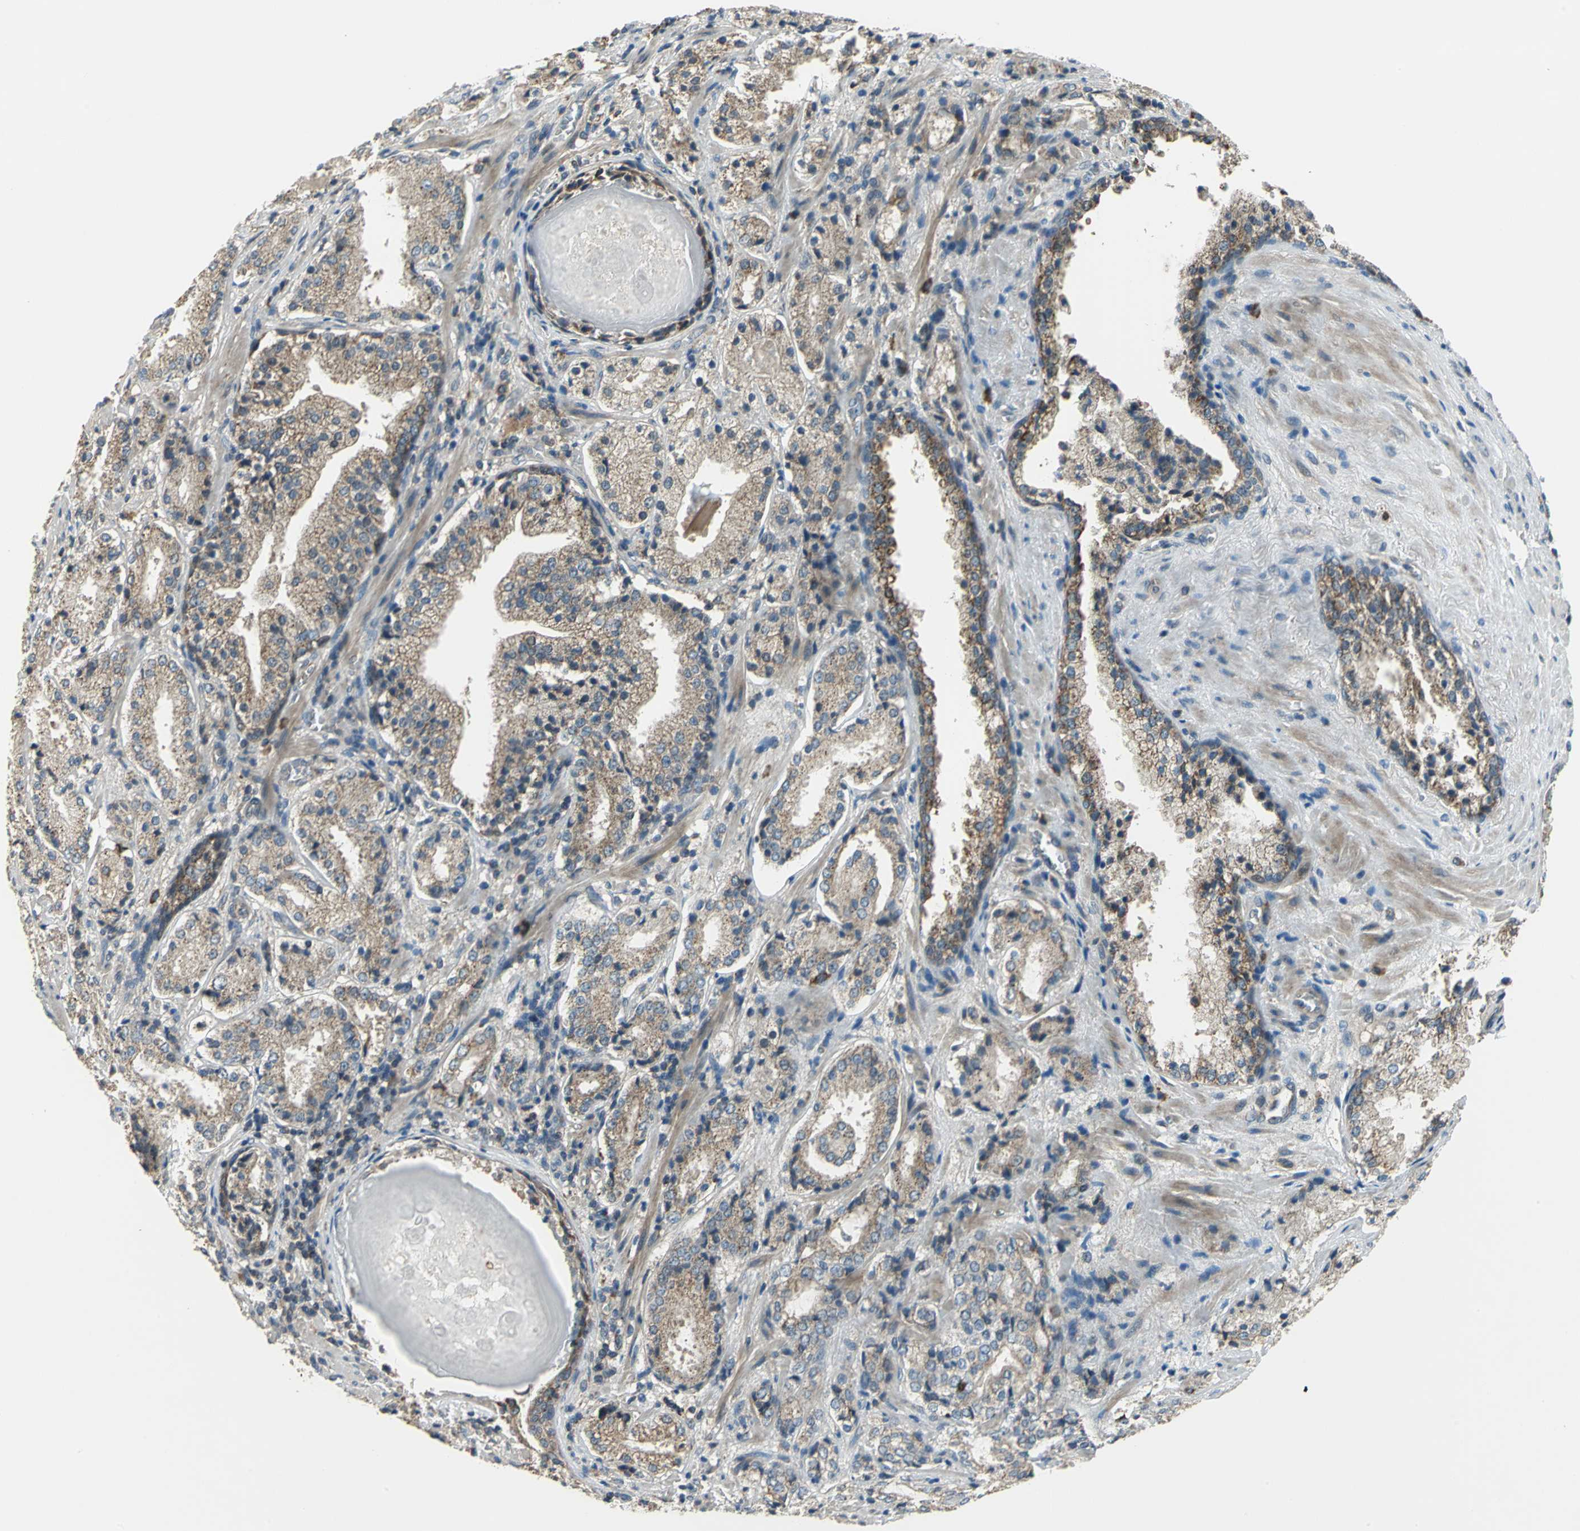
{"staining": {"intensity": "moderate", "quantity": ">75%", "location": "cytoplasmic/membranous"}, "tissue": "prostate cancer", "cell_type": "Tumor cells", "image_type": "cancer", "snomed": [{"axis": "morphology", "description": "Adenocarcinoma, High grade"}, {"axis": "topography", "description": "Prostate"}], "caption": "High-power microscopy captured an immunohistochemistry image of prostate cancer (adenocarcinoma (high-grade)), revealing moderate cytoplasmic/membranous staining in approximately >75% of tumor cells. (DAB (3,3'-diaminobenzidine) IHC with brightfield microscopy, high magnification).", "gene": "TRAK1", "patient": {"sex": "male", "age": 58}}